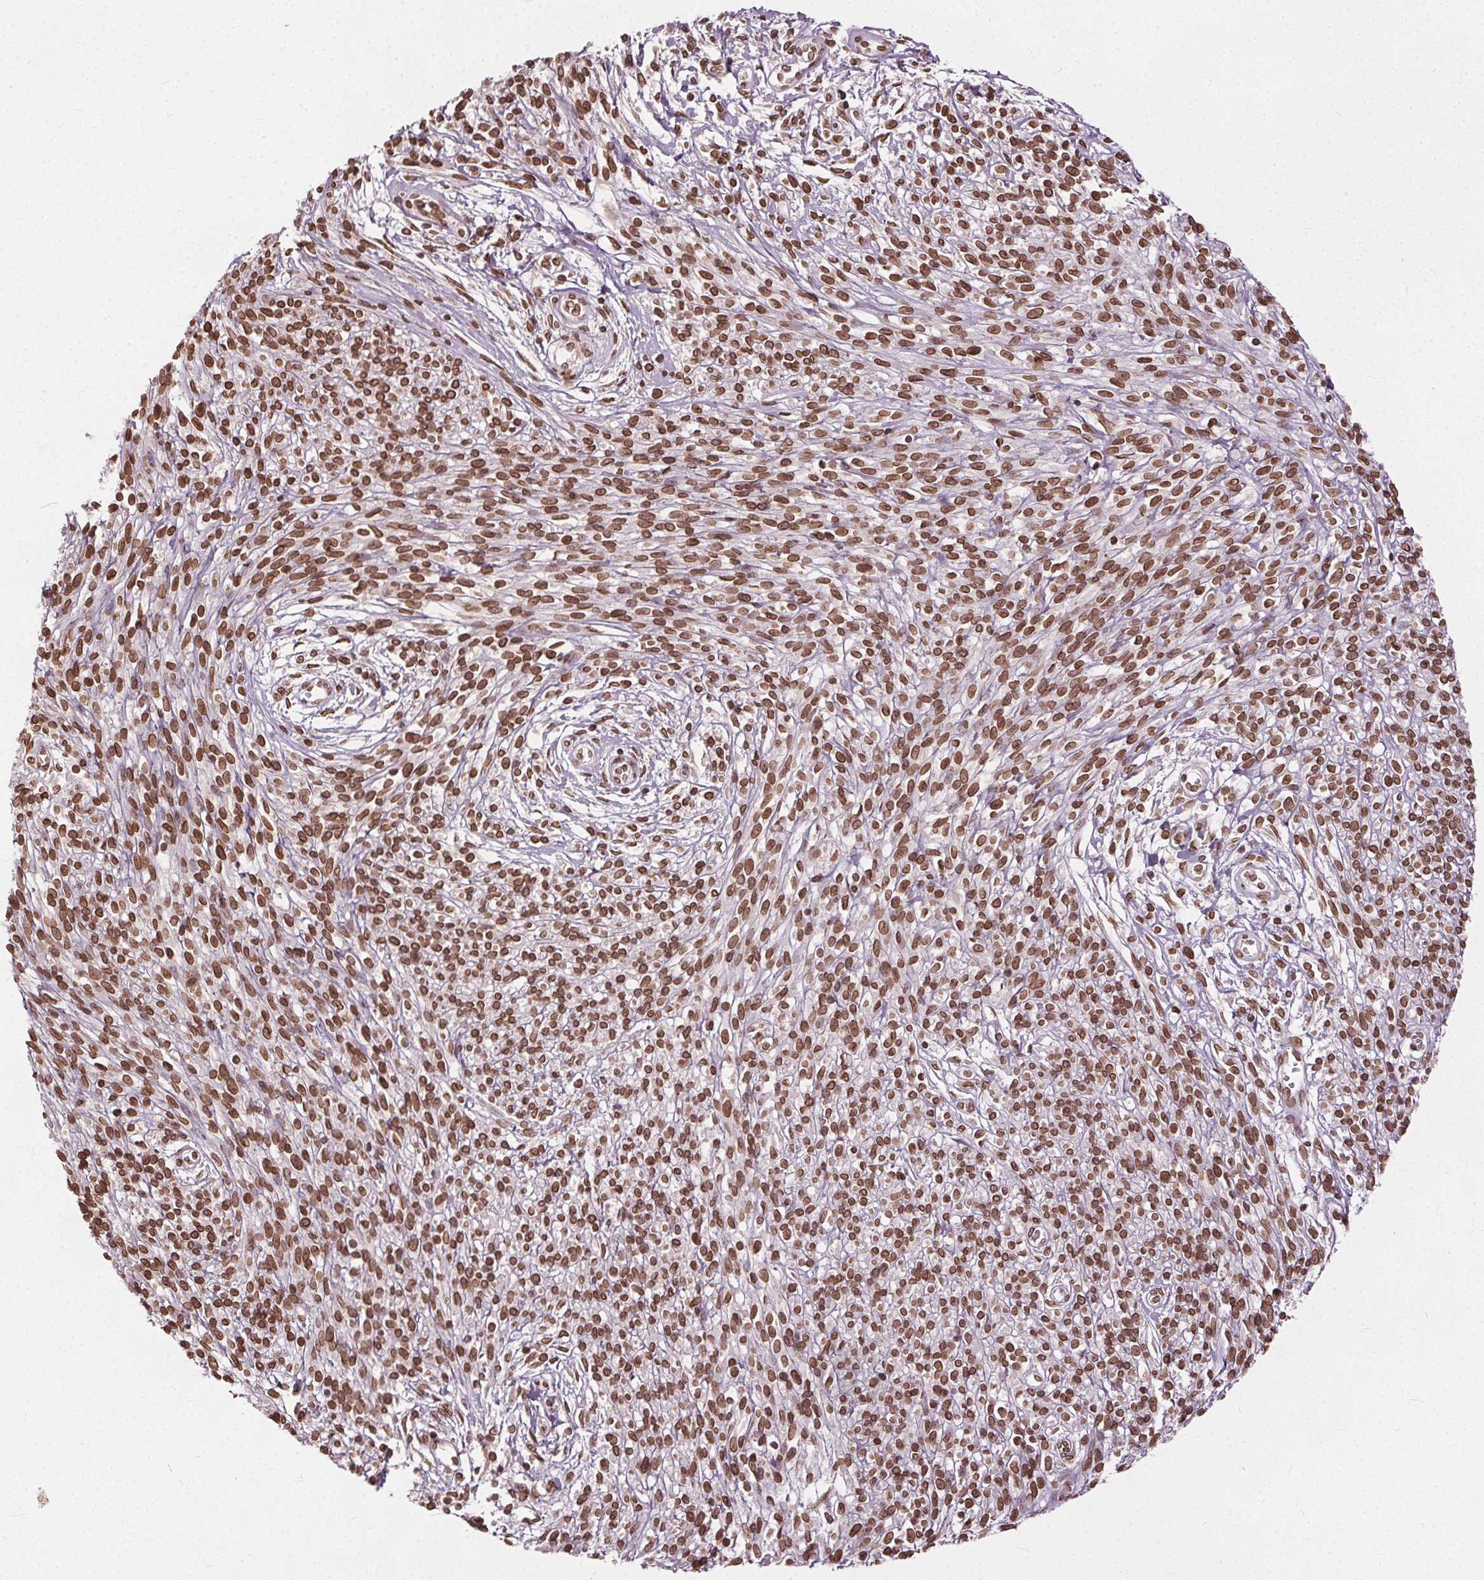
{"staining": {"intensity": "moderate", "quantity": ">75%", "location": "cytoplasmic/membranous,nuclear"}, "tissue": "melanoma", "cell_type": "Tumor cells", "image_type": "cancer", "snomed": [{"axis": "morphology", "description": "Malignant melanoma, NOS"}, {"axis": "topography", "description": "Skin"}, {"axis": "topography", "description": "Skin of trunk"}], "caption": "This is an image of IHC staining of malignant melanoma, which shows moderate expression in the cytoplasmic/membranous and nuclear of tumor cells.", "gene": "TTC39C", "patient": {"sex": "male", "age": 74}}